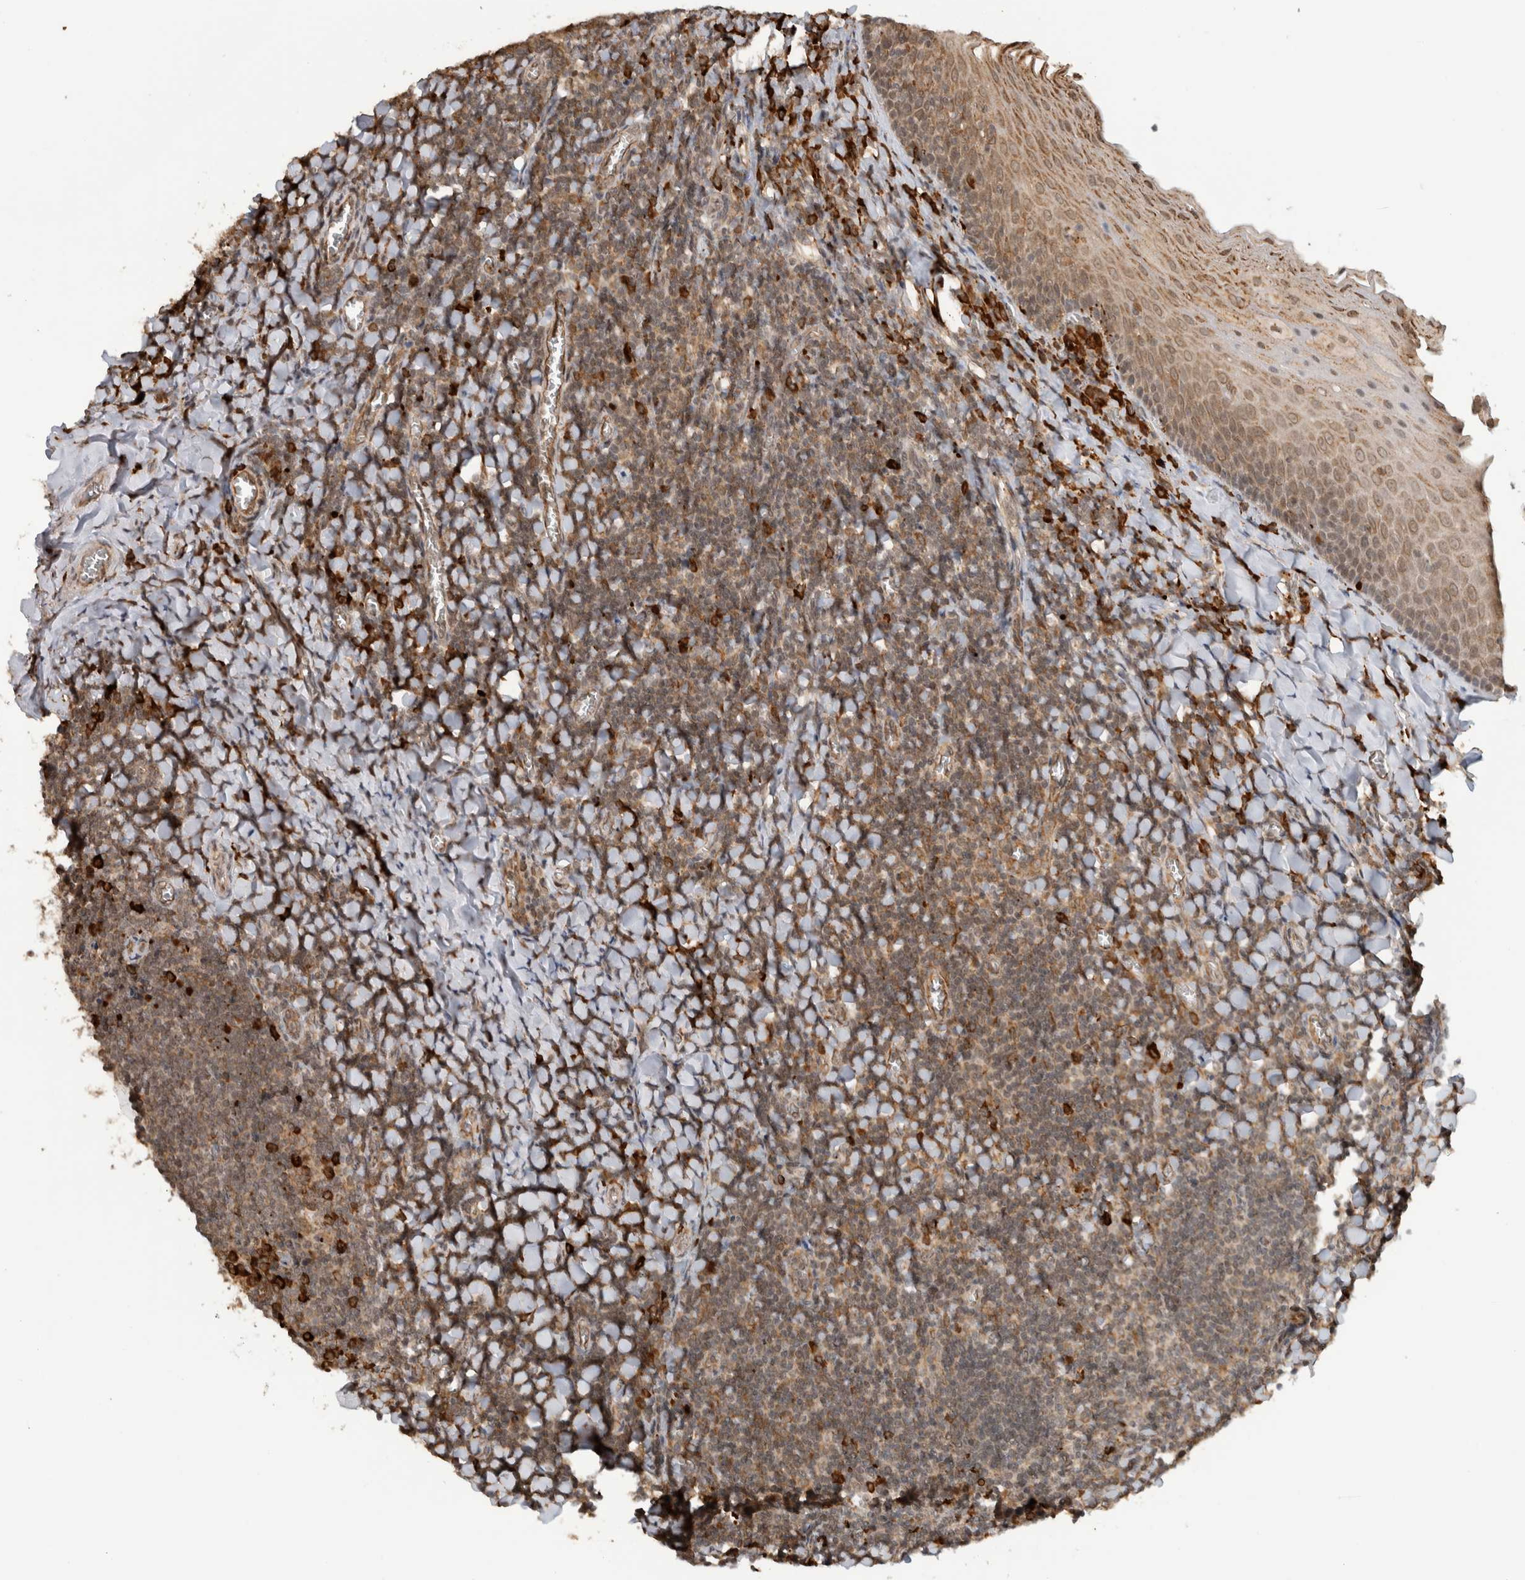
{"staining": {"intensity": "moderate", "quantity": "25%-75%", "location": "cytoplasmic/membranous"}, "tissue": "tonsil", "cell_type": "Germinal center cells", "image_type": "normal", "snomed": [{"axis": "morphology", "description": "Normal tissue, NOS"}, {"axis": "topography", "description": "Tonsil"}], "caption": "Protein analysis of benign tonsil exhibits moderate cytoplasmic/membranous positivity in approximately 25%-75% of germinal center cells.", "gene": "MS4A7", "patient": {"sex": "male", "age": 27}}